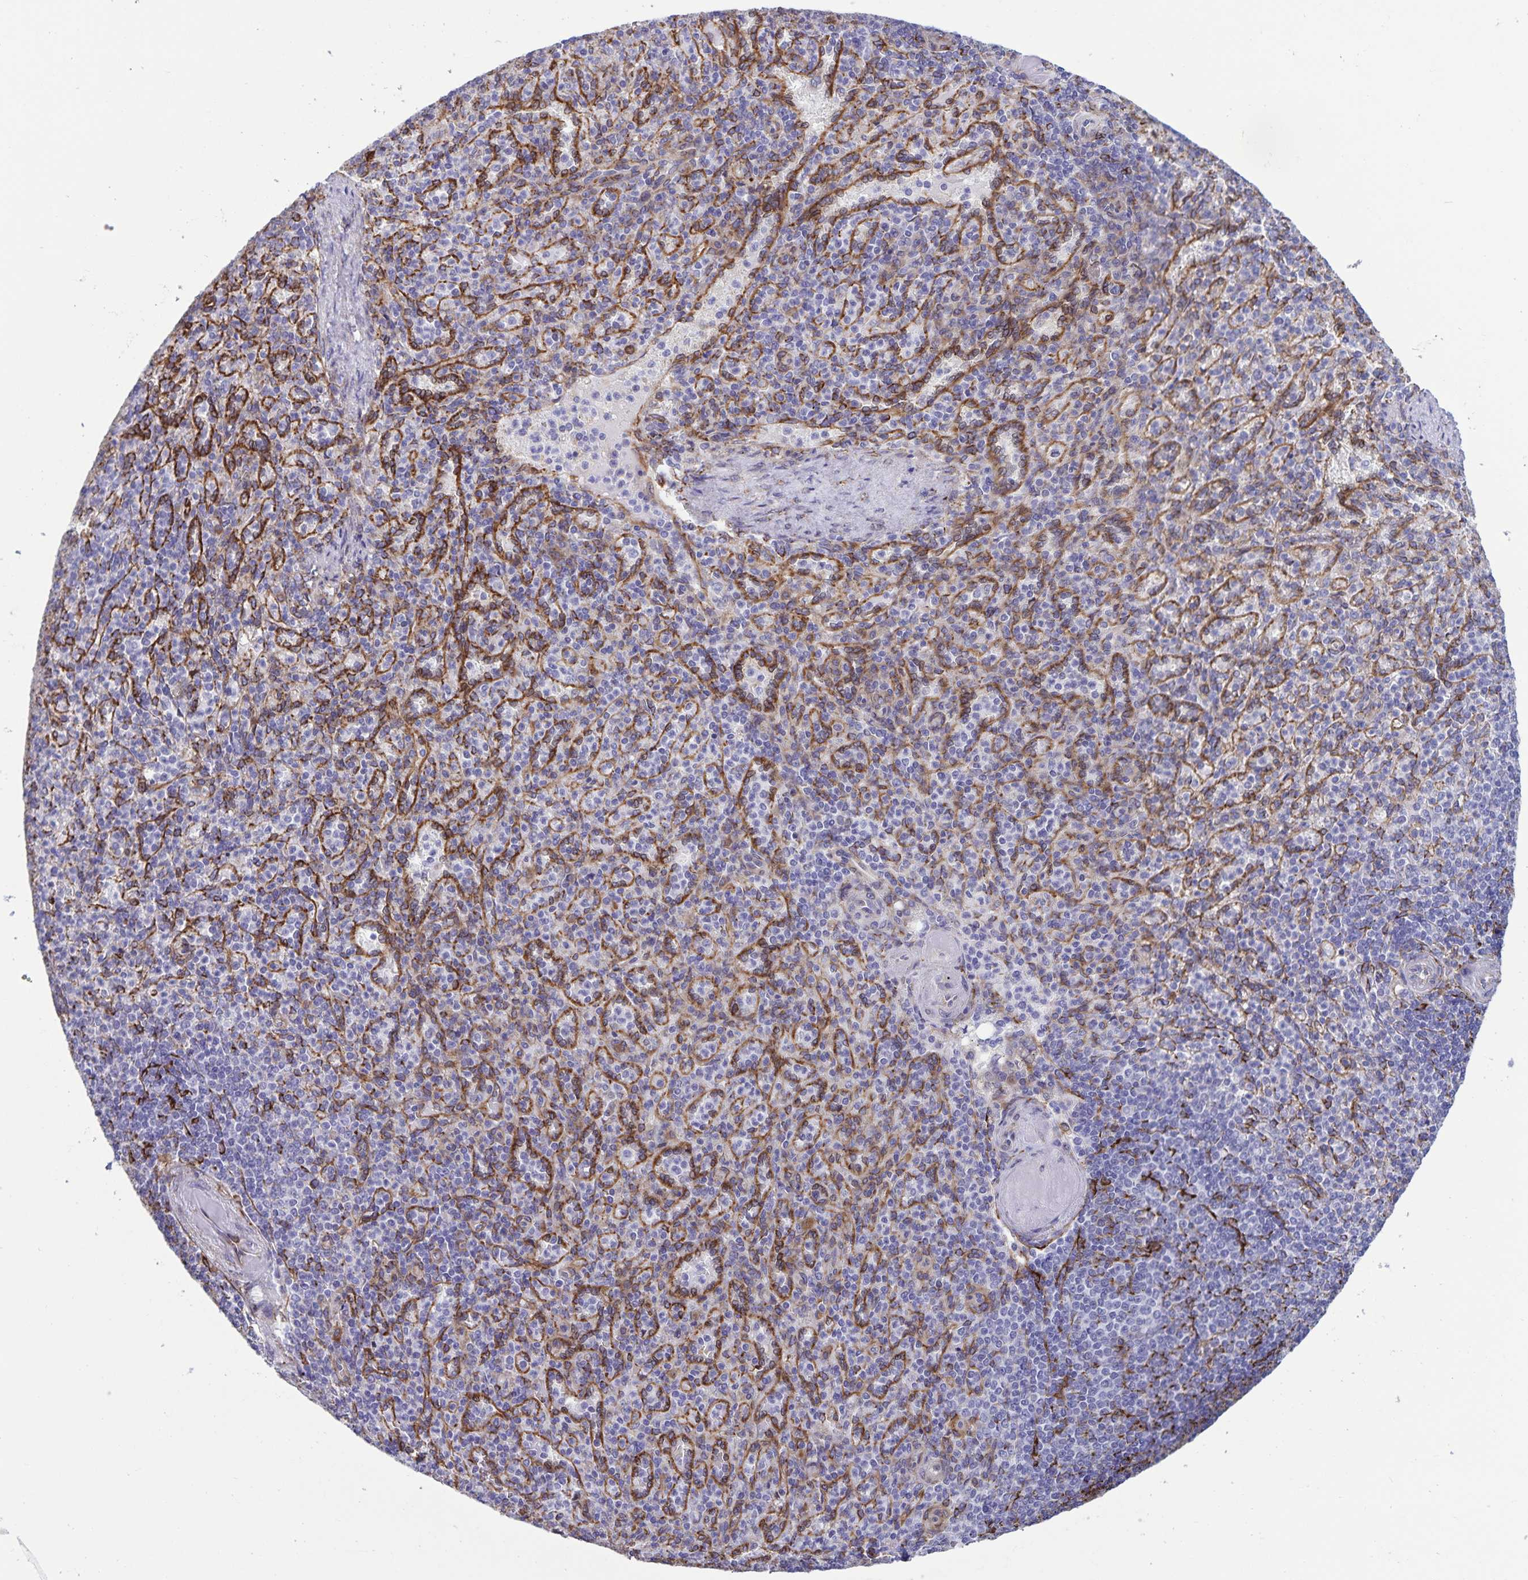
{"staining": {"intensity": "negative", "quantity": "none", "location": "none"}, "tissue": "spleen", "cell_type": "Cells in red pulp", "image_type": "normal", "snomed": [{"axis": "morphology", "description": "Normal tissue, NOS"}, {"axis": "topography", "description": "Spleen"}], "caption": "An immunohistochemistry histopathology image of benign spleen is shown. There is no staining in cells in red pulp of spleen.", "gene": "RCN1", "patient": {"sex": "female", "age": 74}}